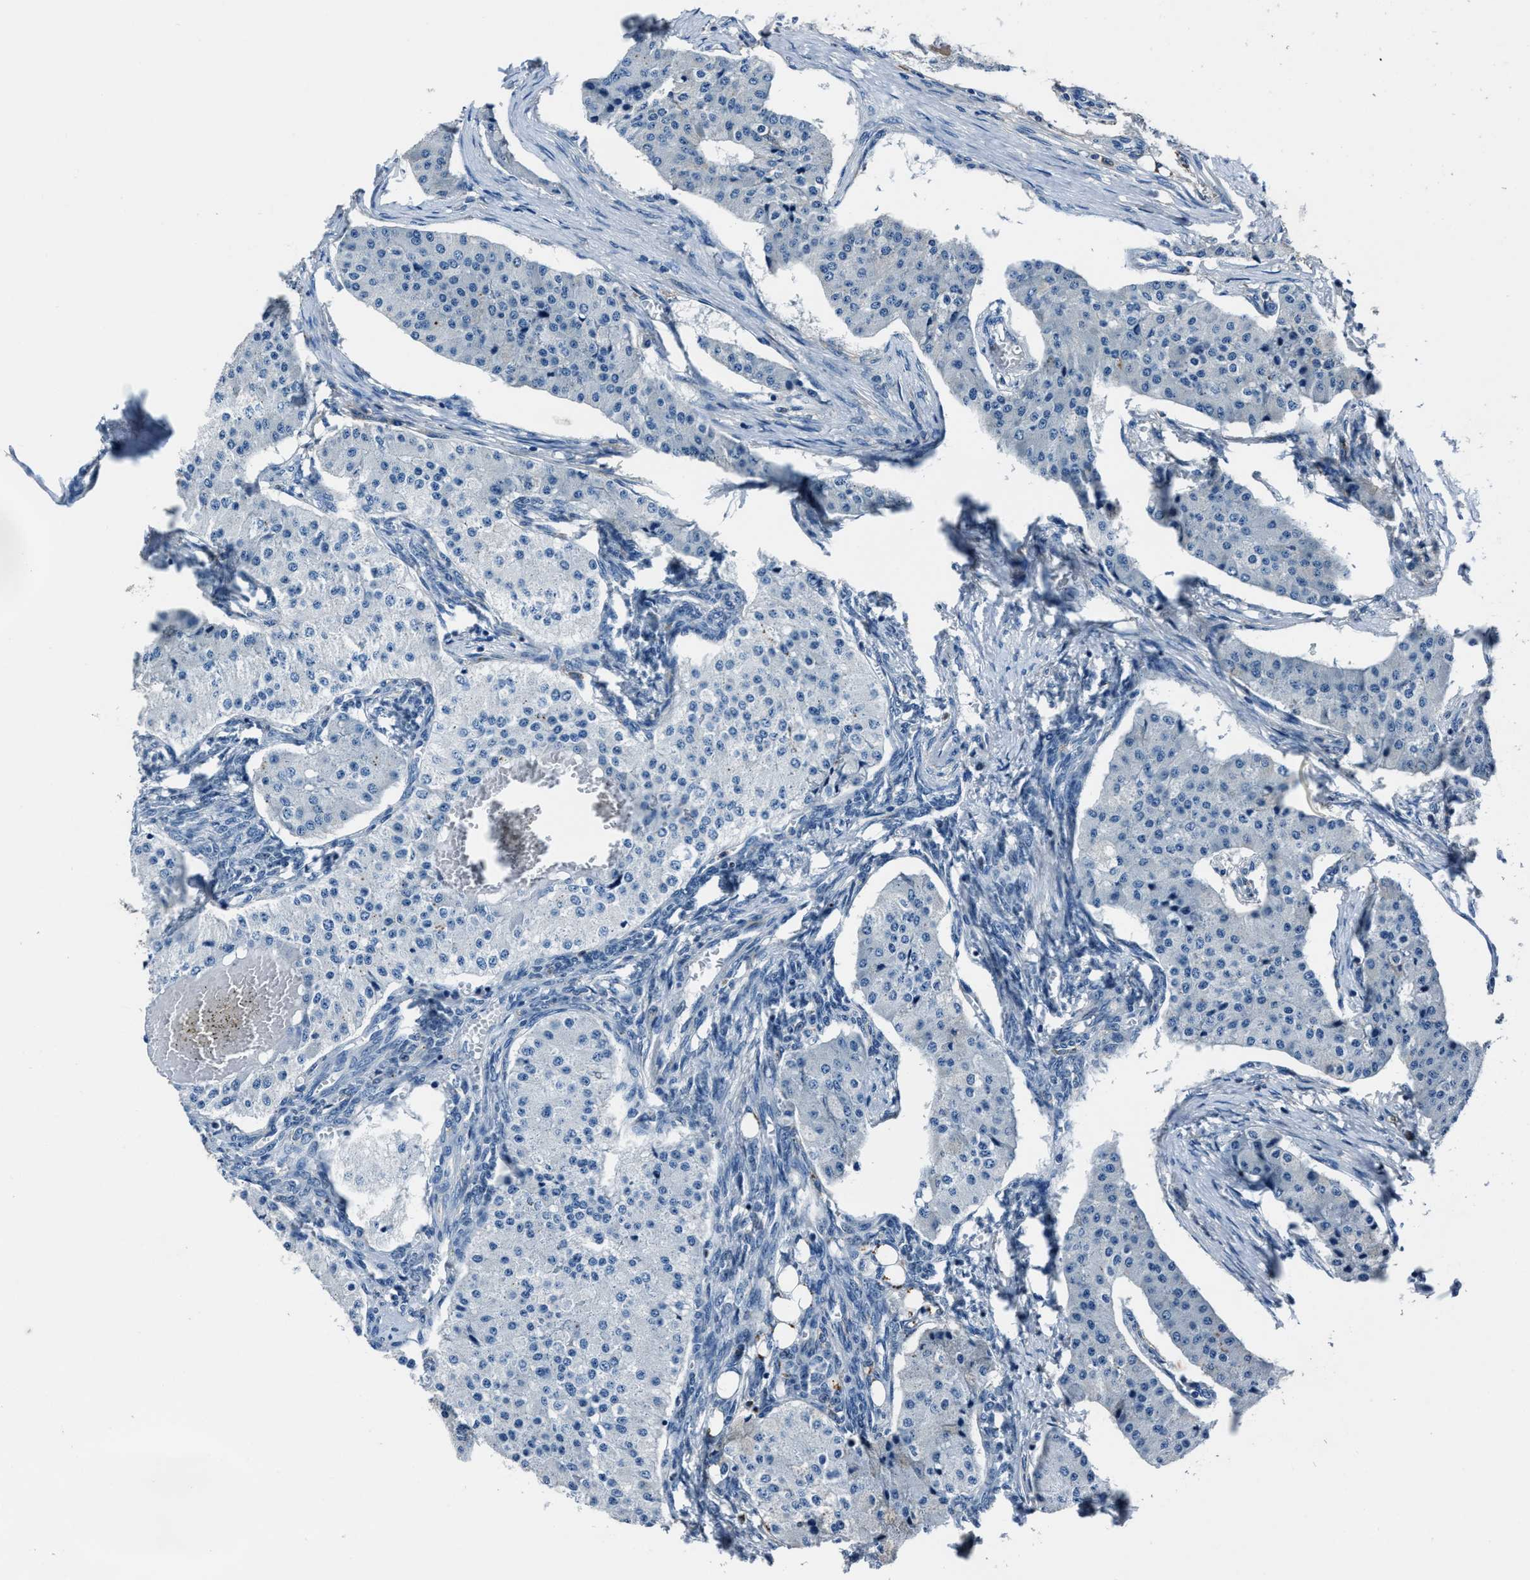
{"staining": {"intensity": "negative", "quantity": "none", "location": "none"}, "tissue": "carcinoid", "cell_type": "Tumor cells", "image_type": "cancer", "snomed": [{"axis": "morphology", "description": "Carcinoid, malignant, NOS"}, {"axis": "topography", "description": "Colon"}], "caption": "Tumor cells show no significant positivity in carcinoid. (DAB (3,3'-diaminobenzidine) immunohistochemistry, high magnification).", "gene": "FGL2", "patient": {"sex": "female", "age": 52}}